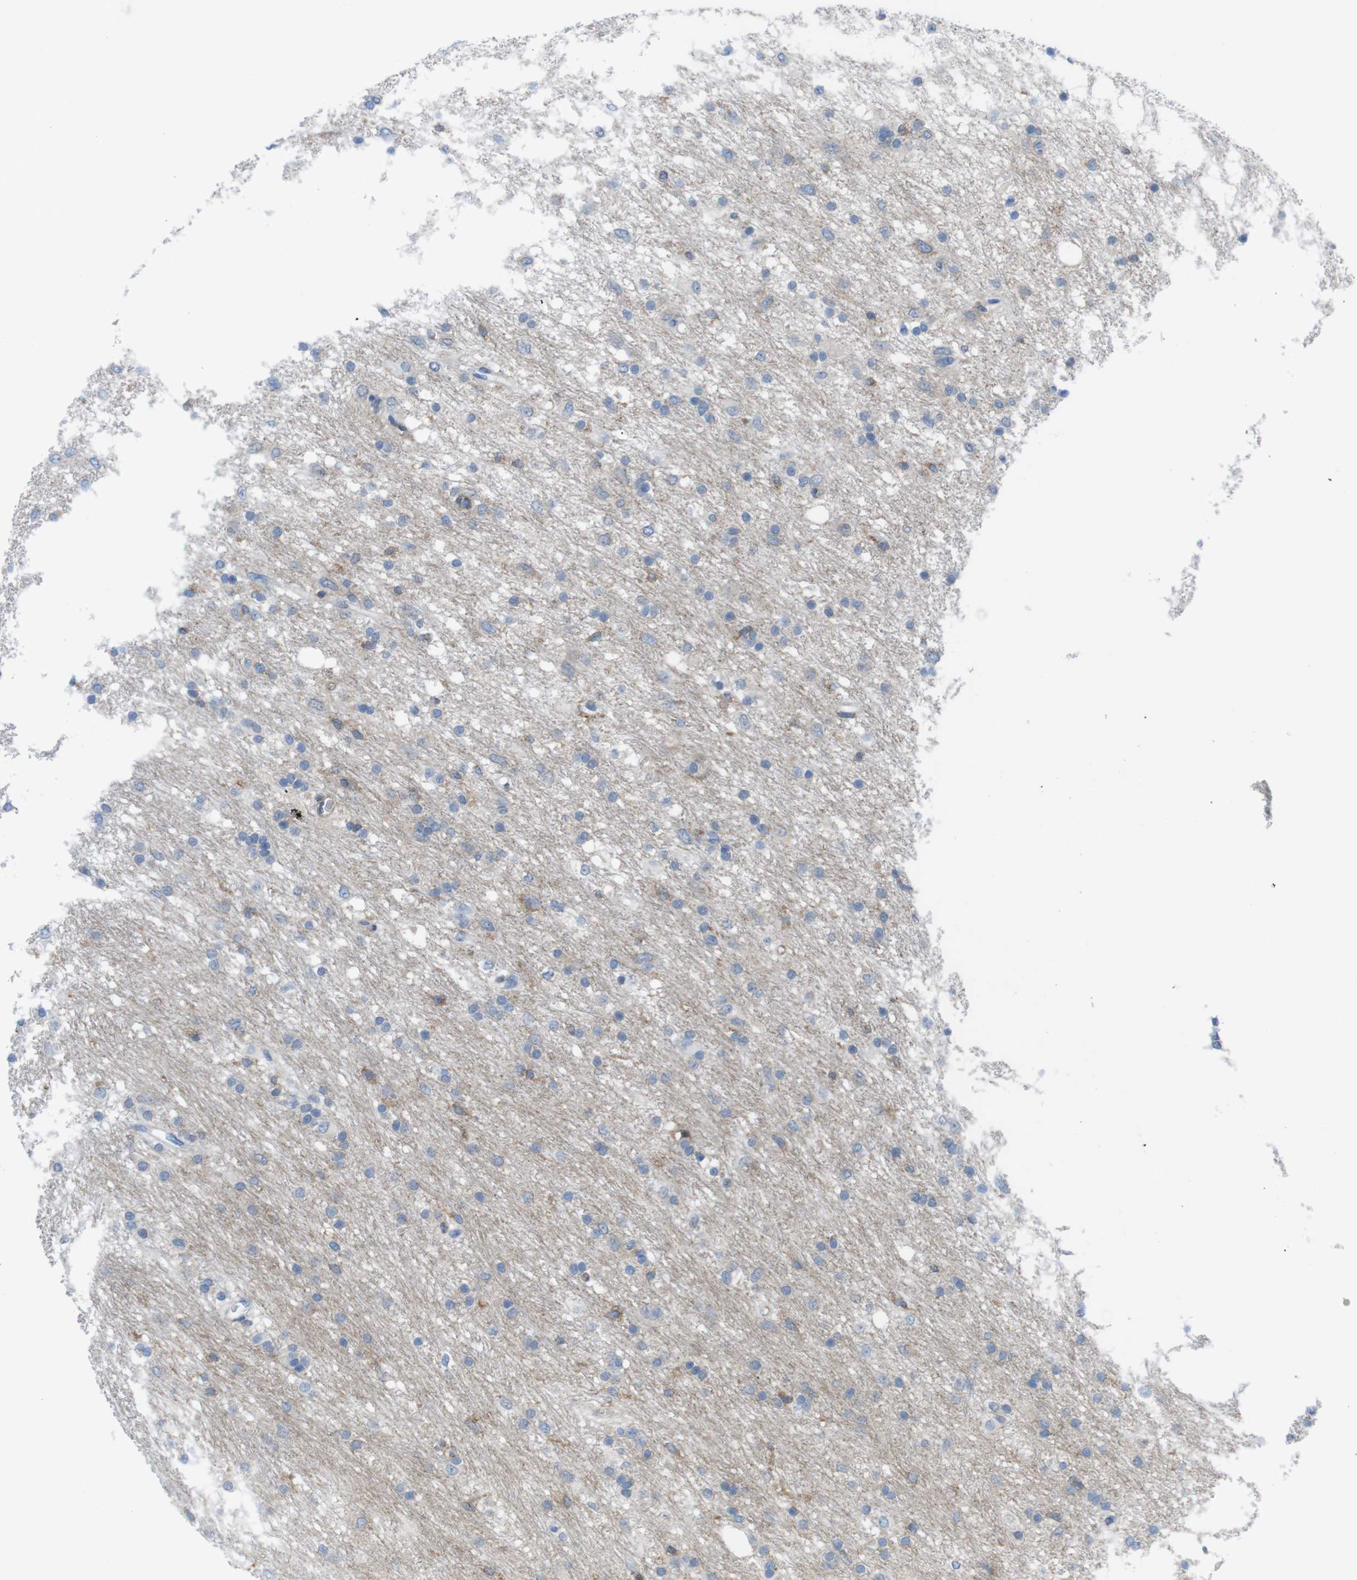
{"staining": {"intensity": "moderate", "quantity": "<25%", "location": "cytoplasmic/membranous"}, "tissue": "glioma", "cell_type": "Tumor cells", "image_type": "cancer", "snomed": [{"axis": "morphology", "description": "Glioma, malignant, Low grade"}, {"axis": "topography", "description": "Brain"}], "caption": "Moderate cytoplasmic/membranous staining is identified in approximately <25% of tumor cells in glioma. Using DAB (brown) and hematoxylin (blue) stains, captured at high magnification using brightfield microscopy.", "gene": "DIAPH2", "patient": {"sex": "male", "age": 77}}